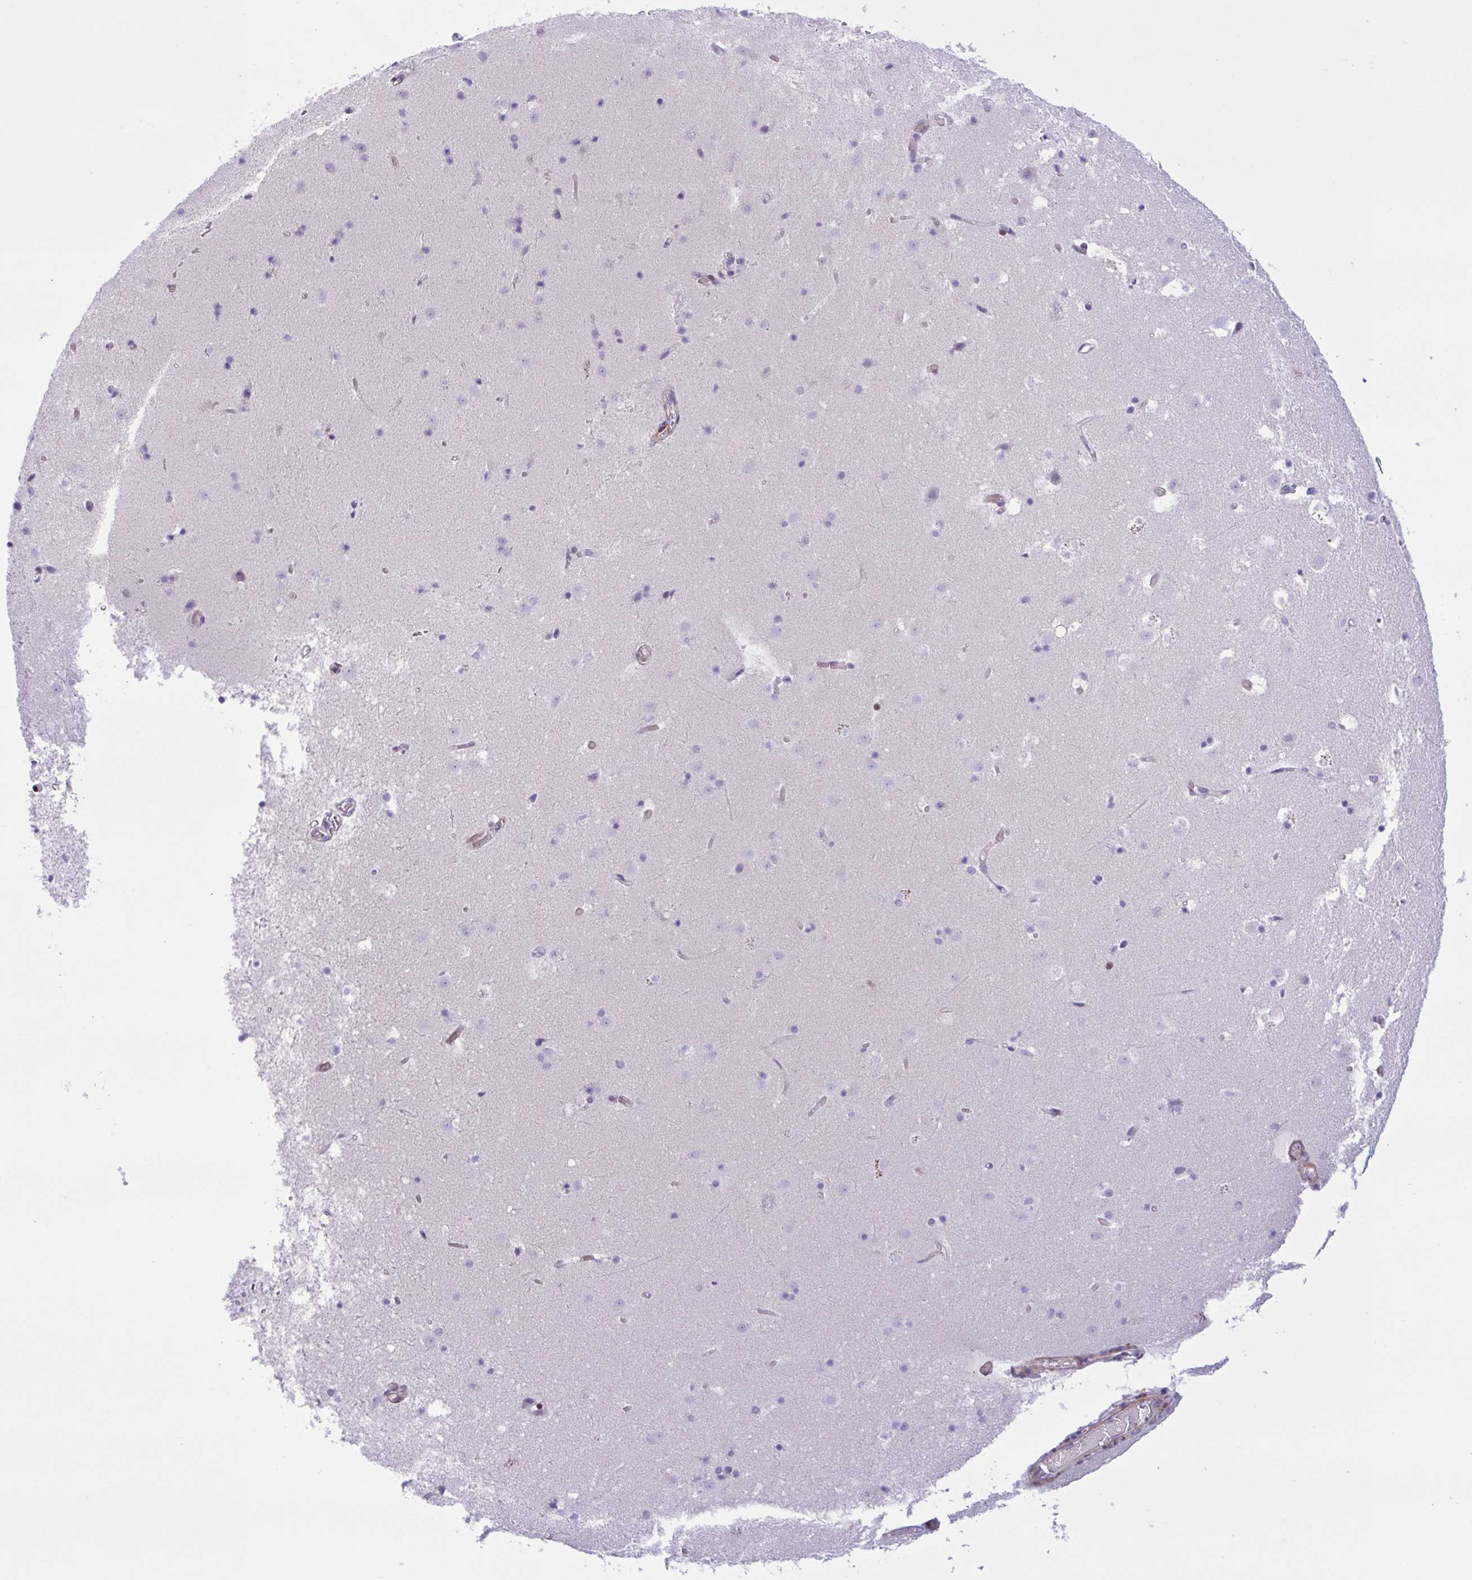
{"staining": {"intensity": "negative", "quantity": "none", "location": "none"}, "tissue": "caudate", "cell_type": "Glial cells", "image_type": "normal", "snomed": [{"axis": "morphology", "description": "Normal tissue, NOS"}, {"axis": "topography", "description": "Lateral ventricle wall"}], "caption": "High magnification brightfield microscopy of benign caudate stained with DAB (3,3'-diaminobenzidine) (brown) and counterstained with hematoxylin (blue): glial cells show no significant staining.", "gene": "AHCYL2", "patient": {"sex": "male", "age": 37}}